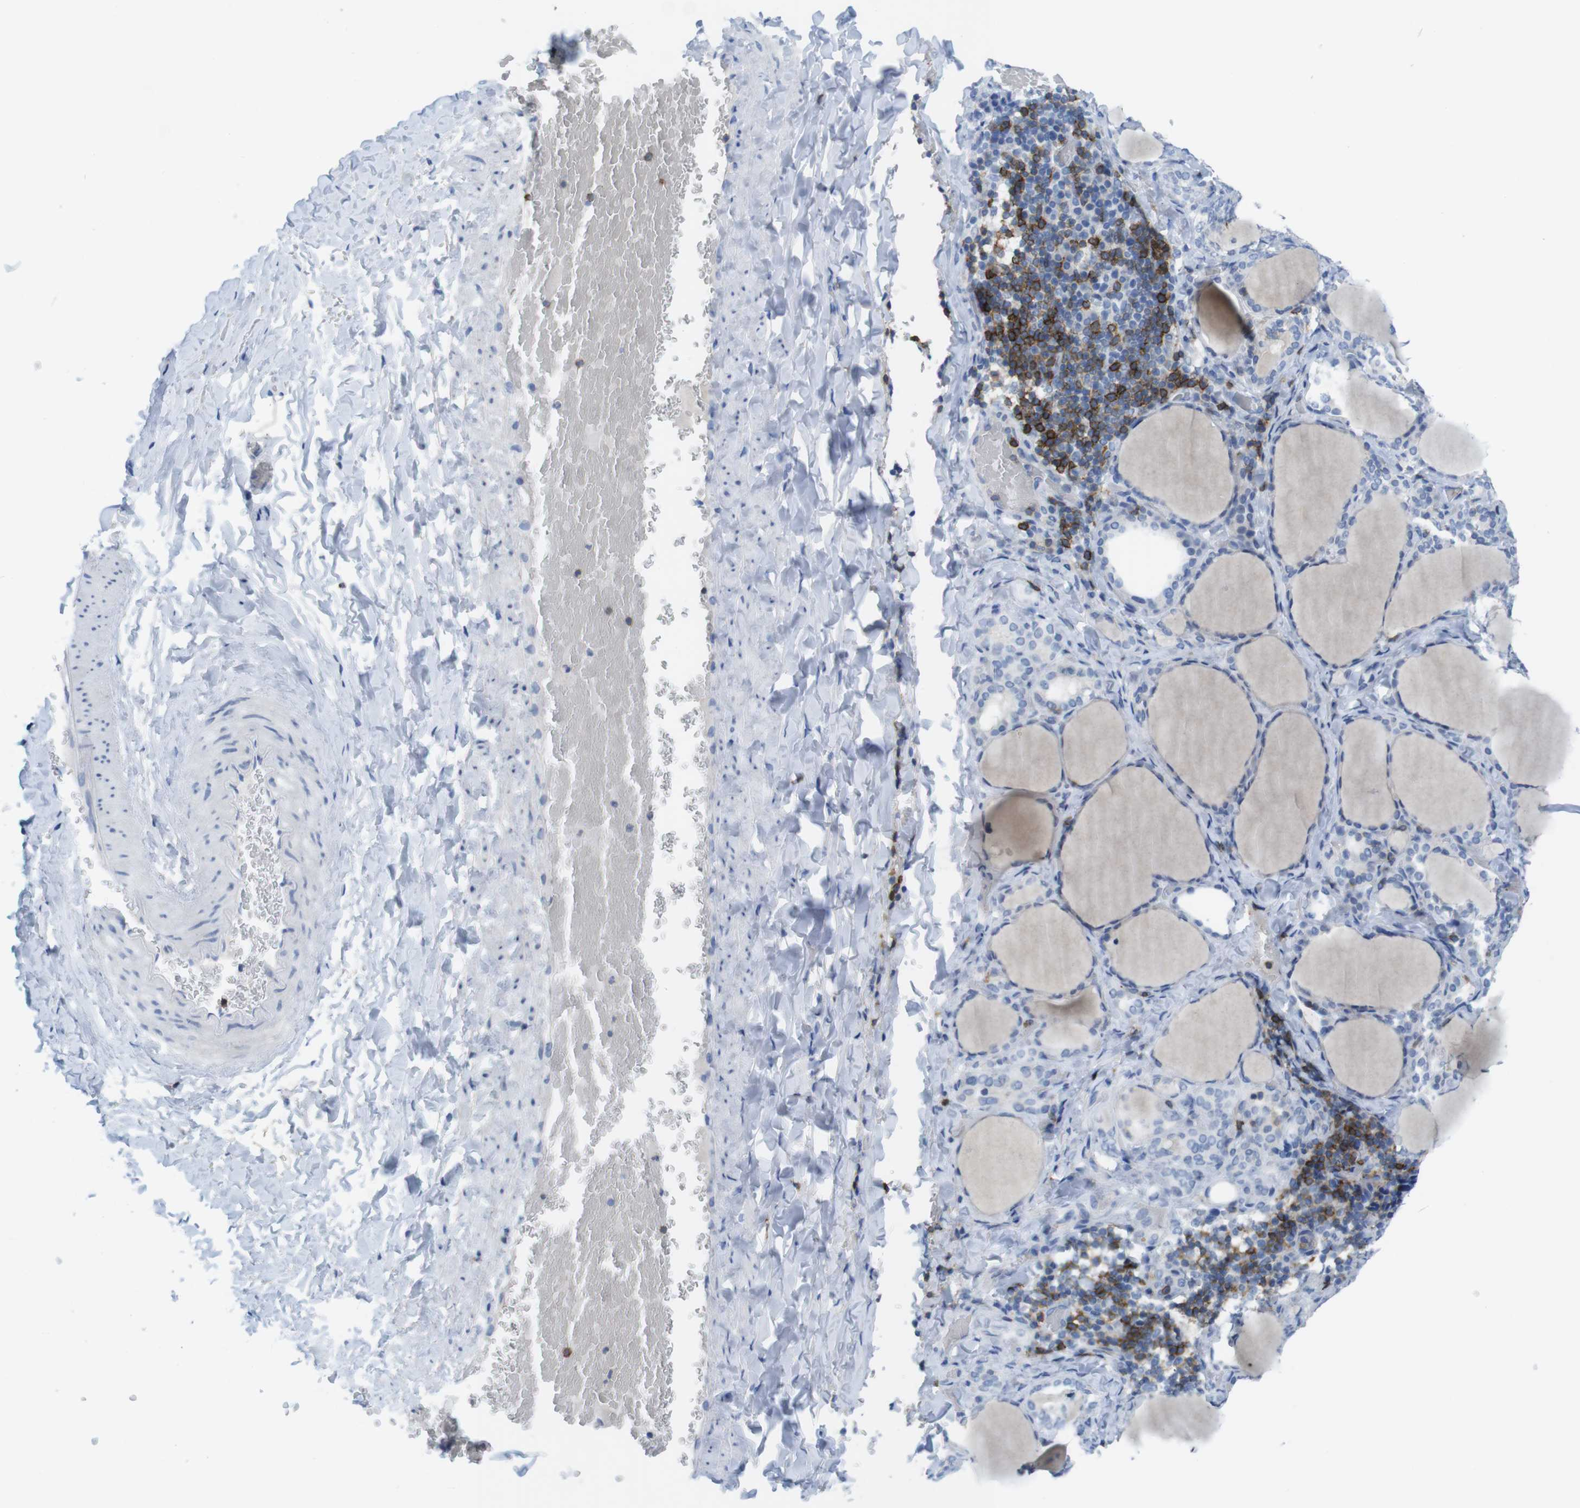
{"staining": {"intensity": "negative", "quantity": "none", "location": "none"}, "tissue": "thyroid gland", "cell_type": "Glandular cells", "image_type": "normal", "snomed": [{"axis": "morphology", "description": "Normal tissue, NOS"}, {"axis": "morphology", "description": "Papillary adenocarcinoma, NOS"}, {"axis": "topography", "description": "Thyroid gland"}], "caption": "This is a micrograph of immunohistochemistry (IHC) staining of benign thyroid gland, which shows no positivity in glandular cells.", "gene": "CD5", "patient": {"sex": "female", "age": 30}}